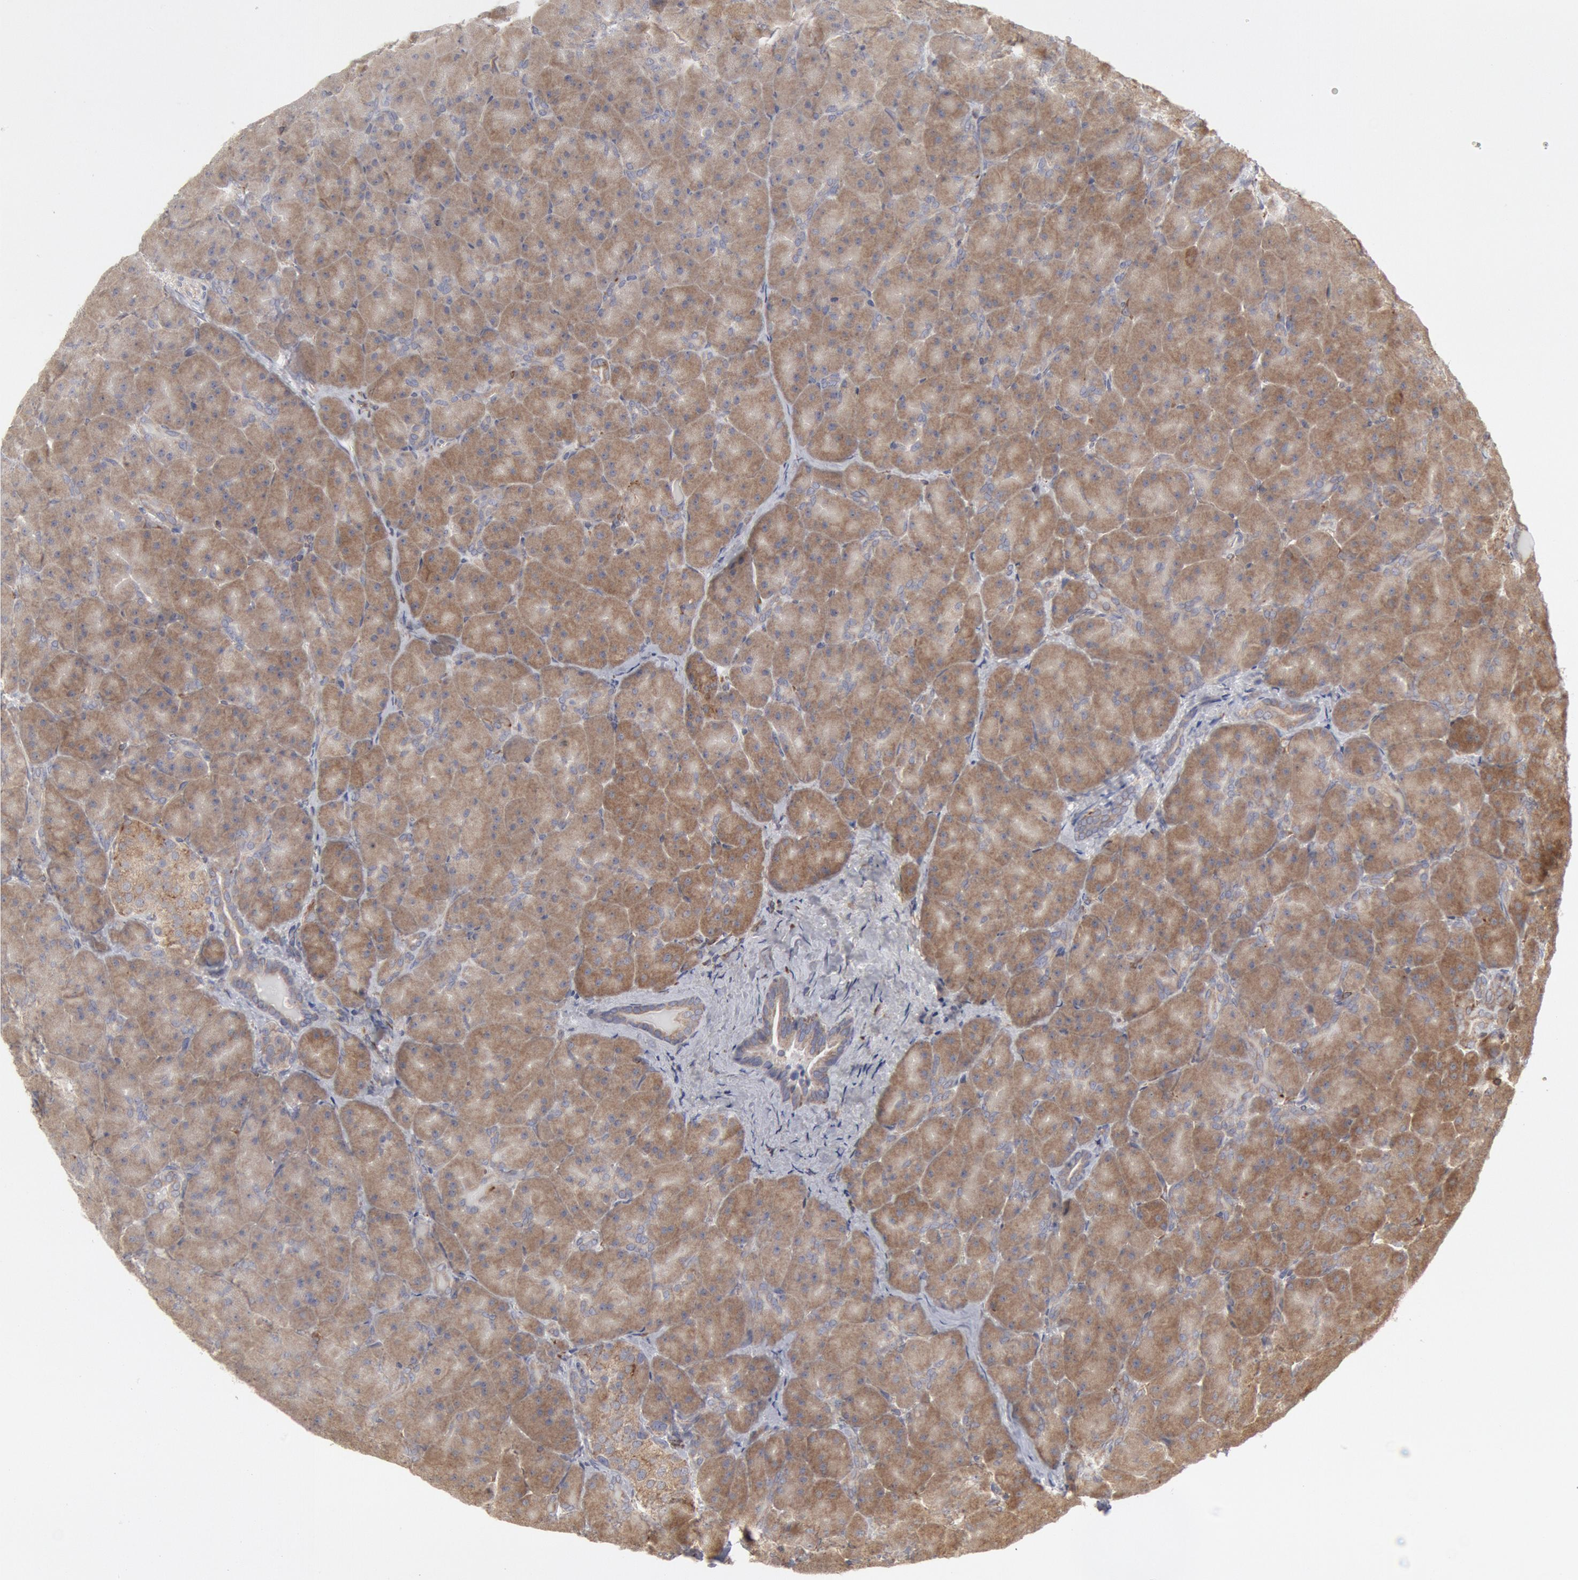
{"staining": {"intensity": "moderate", "quantity": ">75%", "location": "cytoplasmic/membranous"}, "tissue": "pancreas", "cell_type": "Exocrine glandular cells", "image_type": "normal", "snomed": [{"axis": "morphology", "description": "Normal tissue, NOS"}, {"axis": "topography", "description": "Pancreas"}], "caption": "A high-resolution photomicrograph shows immunohistochemistry (IHC) staining of unremarkable pancreas, which reveals moderate cytoplasmic/membranous expression in approximately >75% of exocrine glandular cells. Ihc stains the protein in brown and the nuclei are stained blue.", "gene": "OSBPL8", "patient": {"sex": "male", "age": 66}}